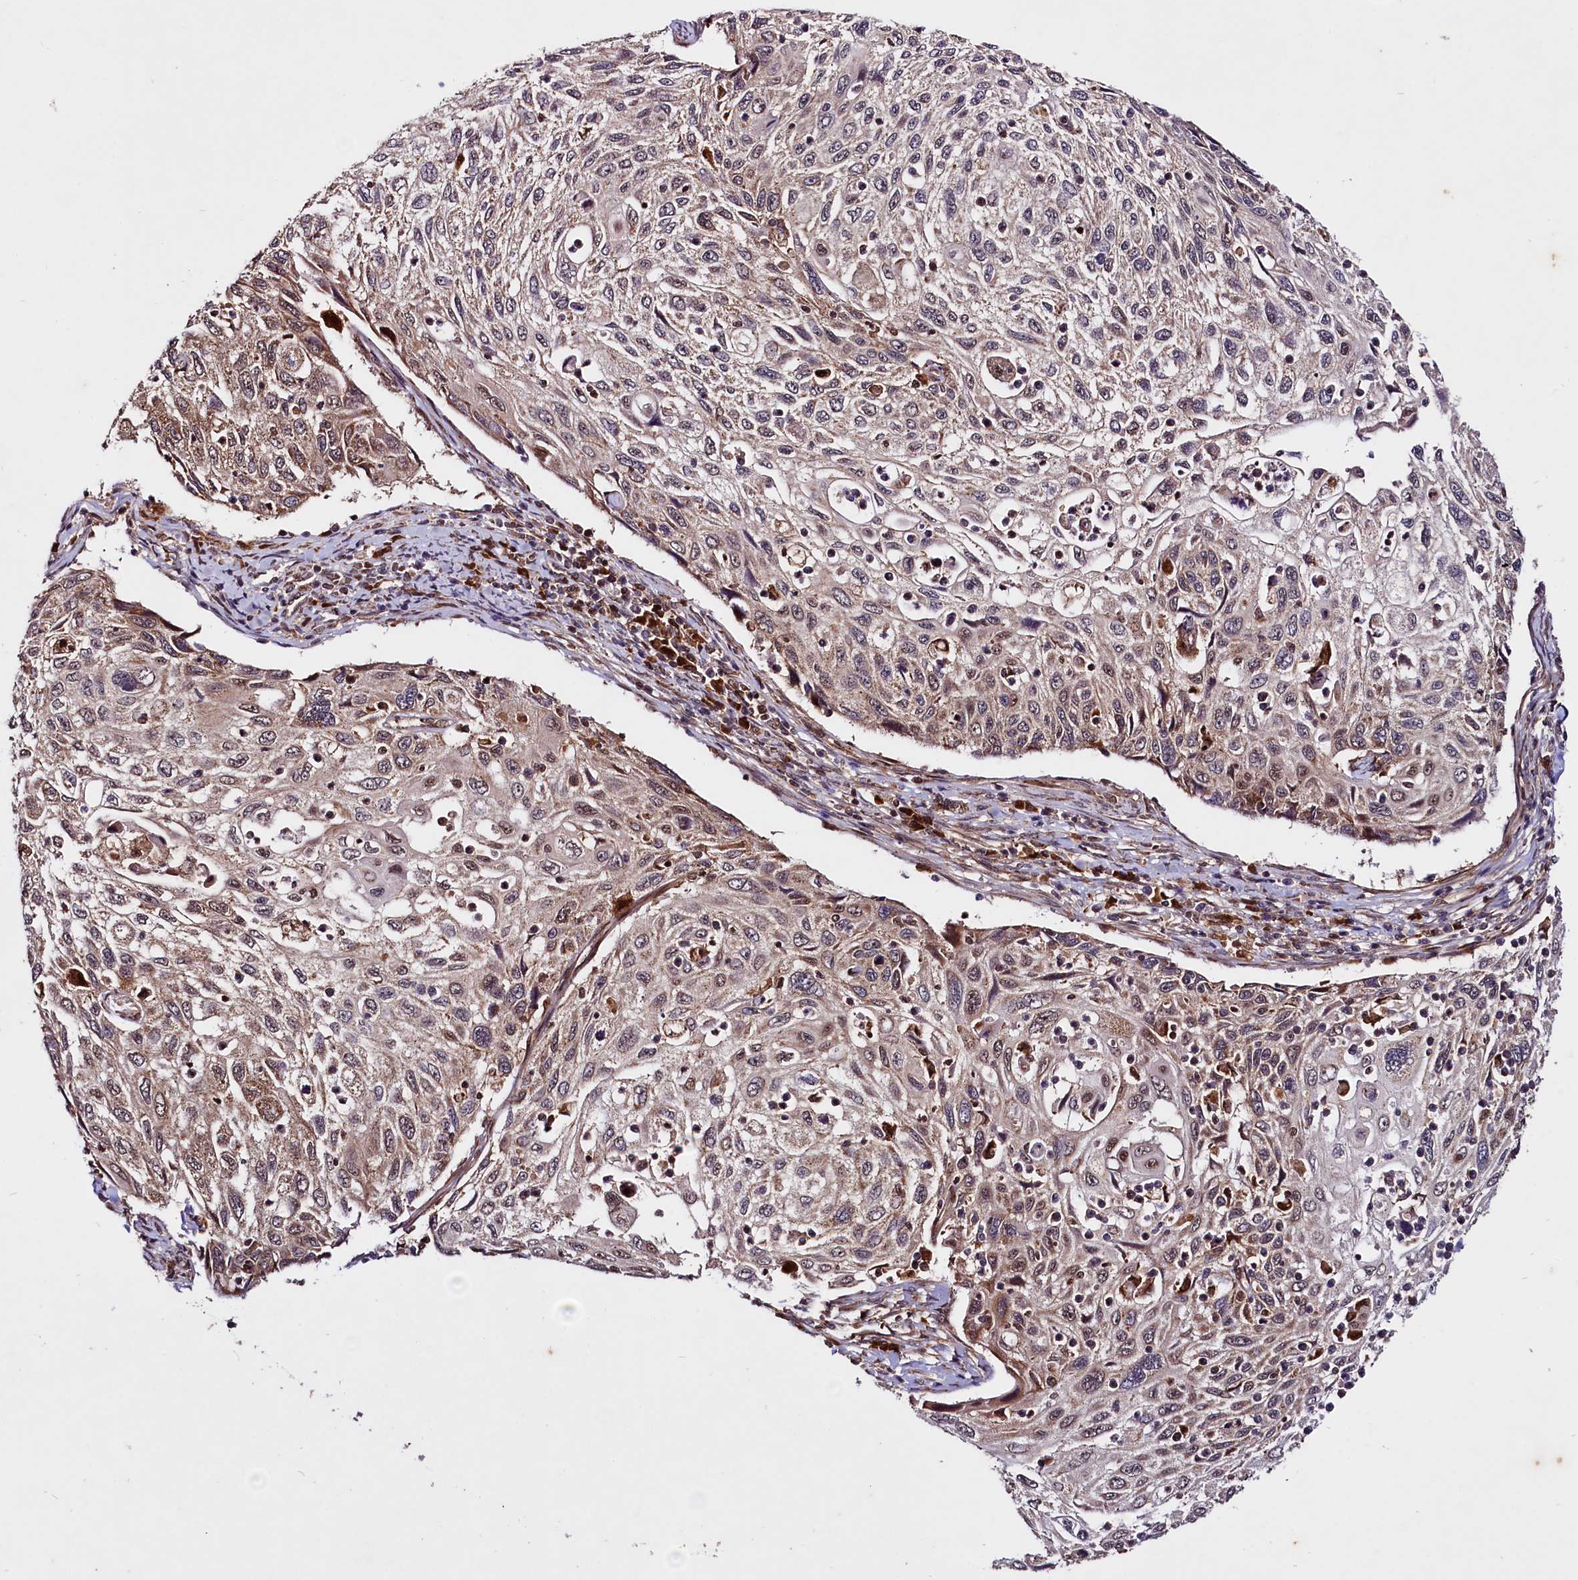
{"staining": {"intensity": "moderate", "quantity": "25%-75%", "location": "cytoplasmic/membranous,nuclear"}, "tissue": "cervical cancer", "cell_type": "Tumor cells", "image_type": "cancer", "snomed": [{"axis": "morphology", "description": "Squamous cell carcinoma, NOS"}, {"axis": "topography", "description": "Cervix"}], "caption": "This photomicrograph exhibits immunohistochemistry staining of cervical squamous cell carcinoma, with medium moderate cytoplasmic/membranous and nuclear staining in approximately 25%-75% of tumor cells.", "gene": "UBE3A", "patient": {"sex": "female", "age": 70}}